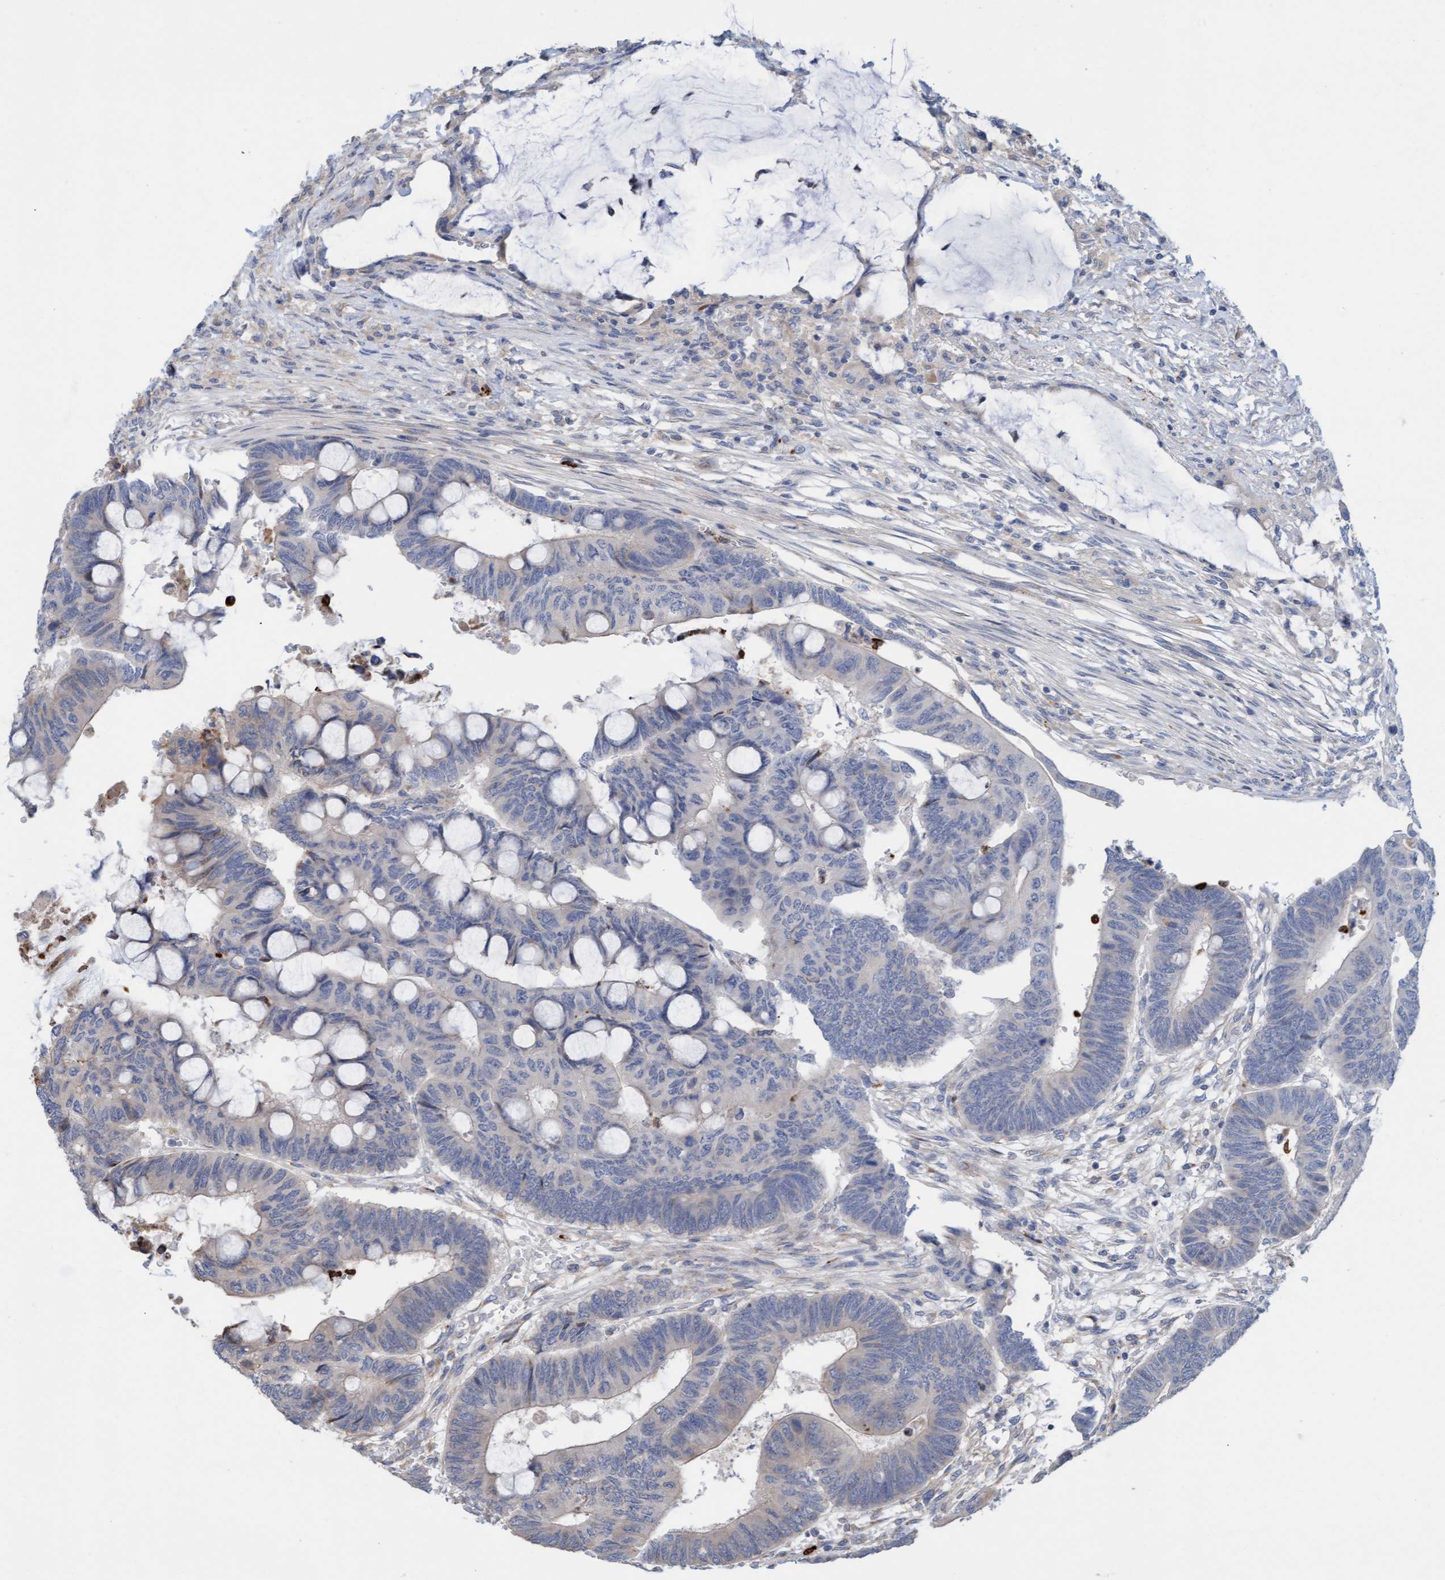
{"staining": {"intensity": "negative", "quantity": "none", "location": "none"}, "tissue": "colorectal cancer", "cell_type": "Tumor cells", "image_type": "cancer", "snomed": [{"axis": "morphology", "description": "Normal tissue, NOS"}, {"axis": "morphology", "description": "Adenocarcinoma, NOS"}, {"axis": "topography", "description": "Rectum"}, {"axis": "topography", "description": "Peripheral nerve tissue"}], "caption": "Human colorectal adenocarcinoma stained for a protein using IHC demonstrates no staining in tumor cells.", "gene": "MMP8", "patient": {"sex": "male", "age": 92}}